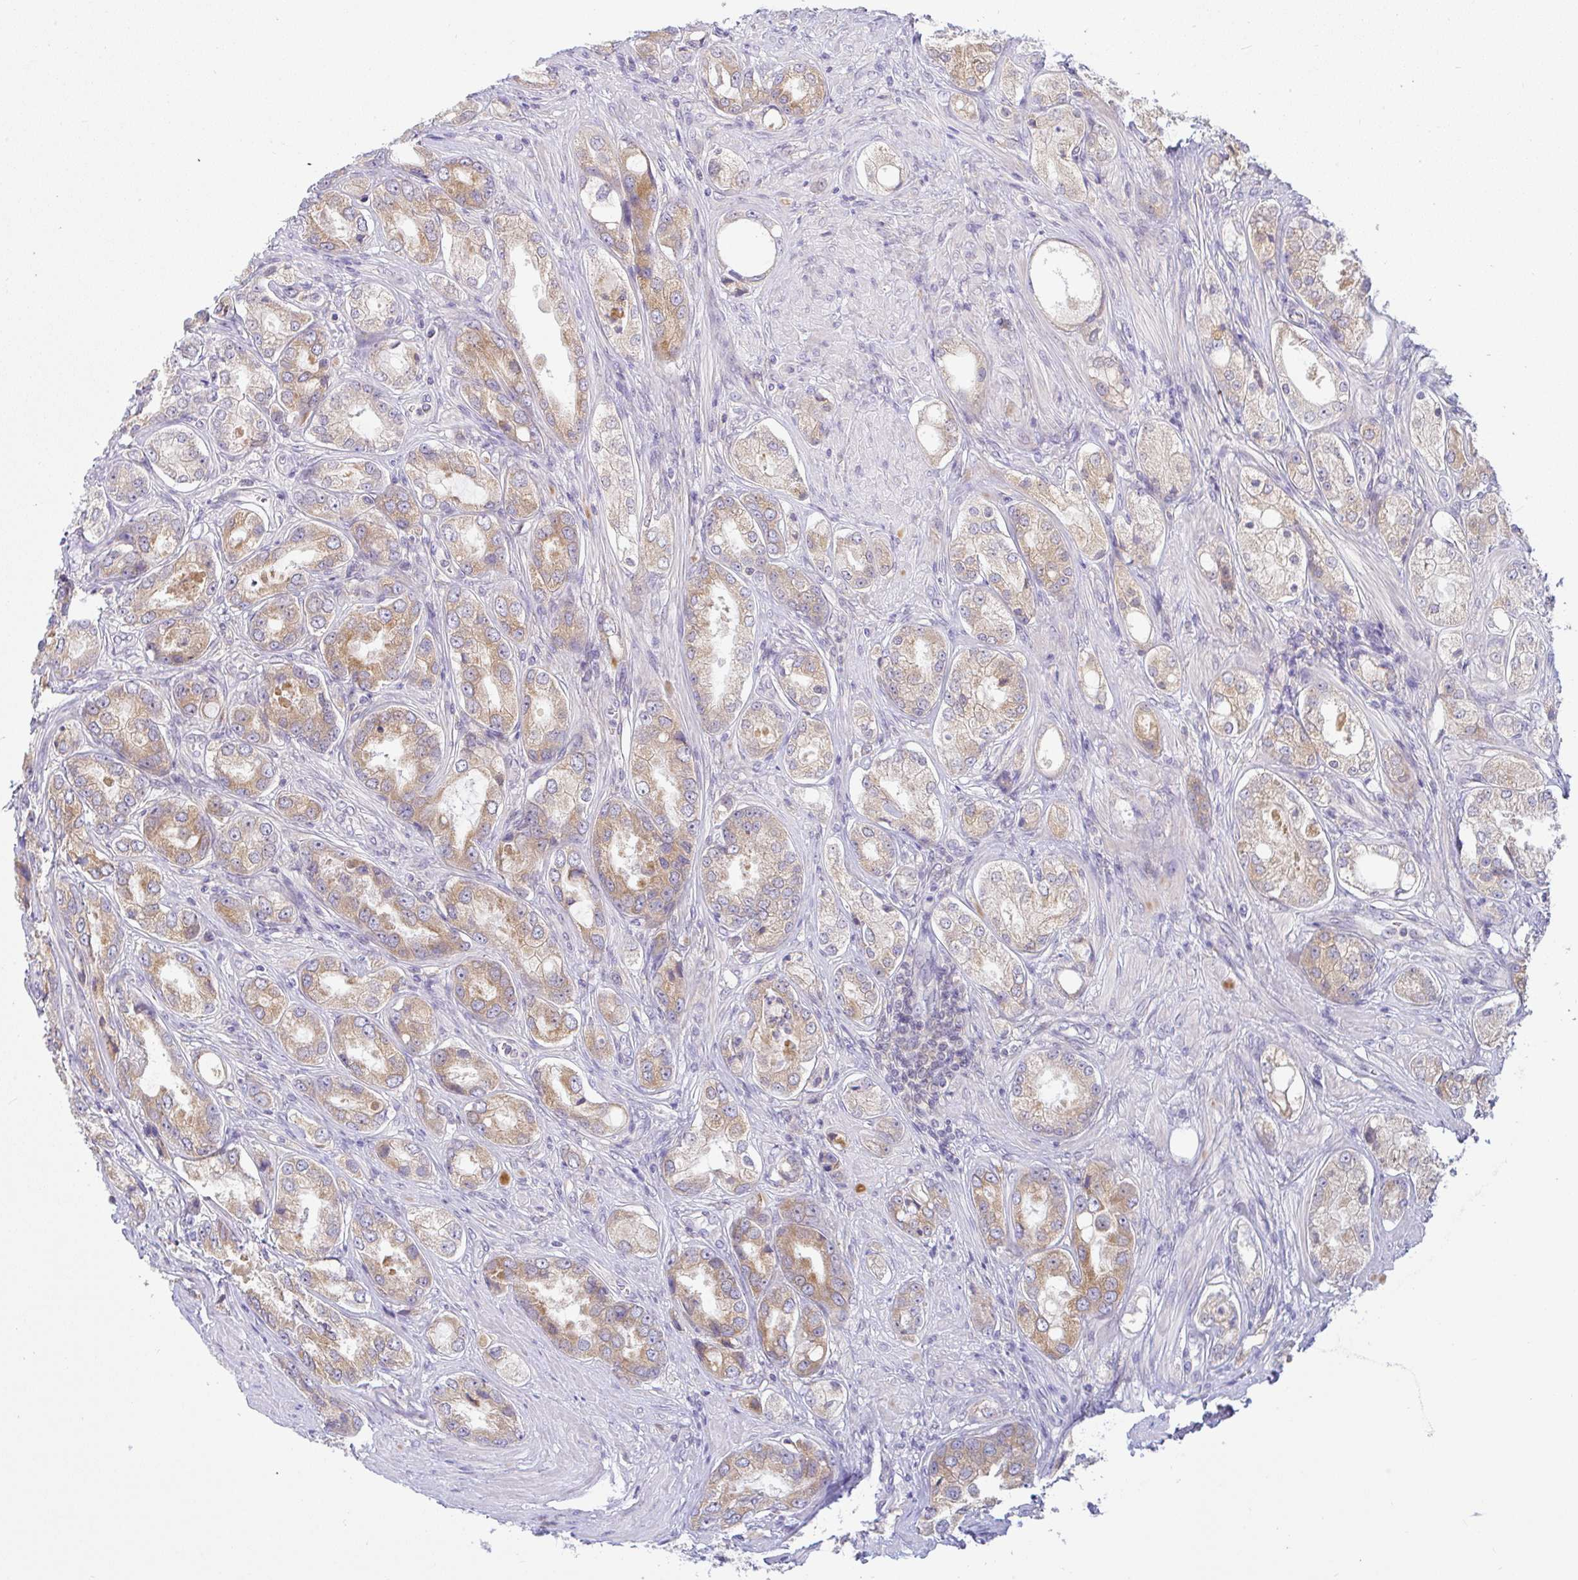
{"staining": {"intensity": "moderate", "quantity": "25%-75%", "location": "cytoplasmic/membranous"}, "tissue": "prostate cancer", "cell_type": "Tumor cells", "image_type": "cancer", "snomed": [{"axis": "morphology", "description": "Adenocarcinoma, Low grade"}, {"axis": "topography", "description": "Prostate"}], "caption": "A micrograph of low-grade adenocarcinoma (prostate) stained for a protein exhibits moderate cytoplasmic/membranous brown staining in tumor cells.", "gene": "DERL2", "patient": {"sex": "male", "age": 68}}